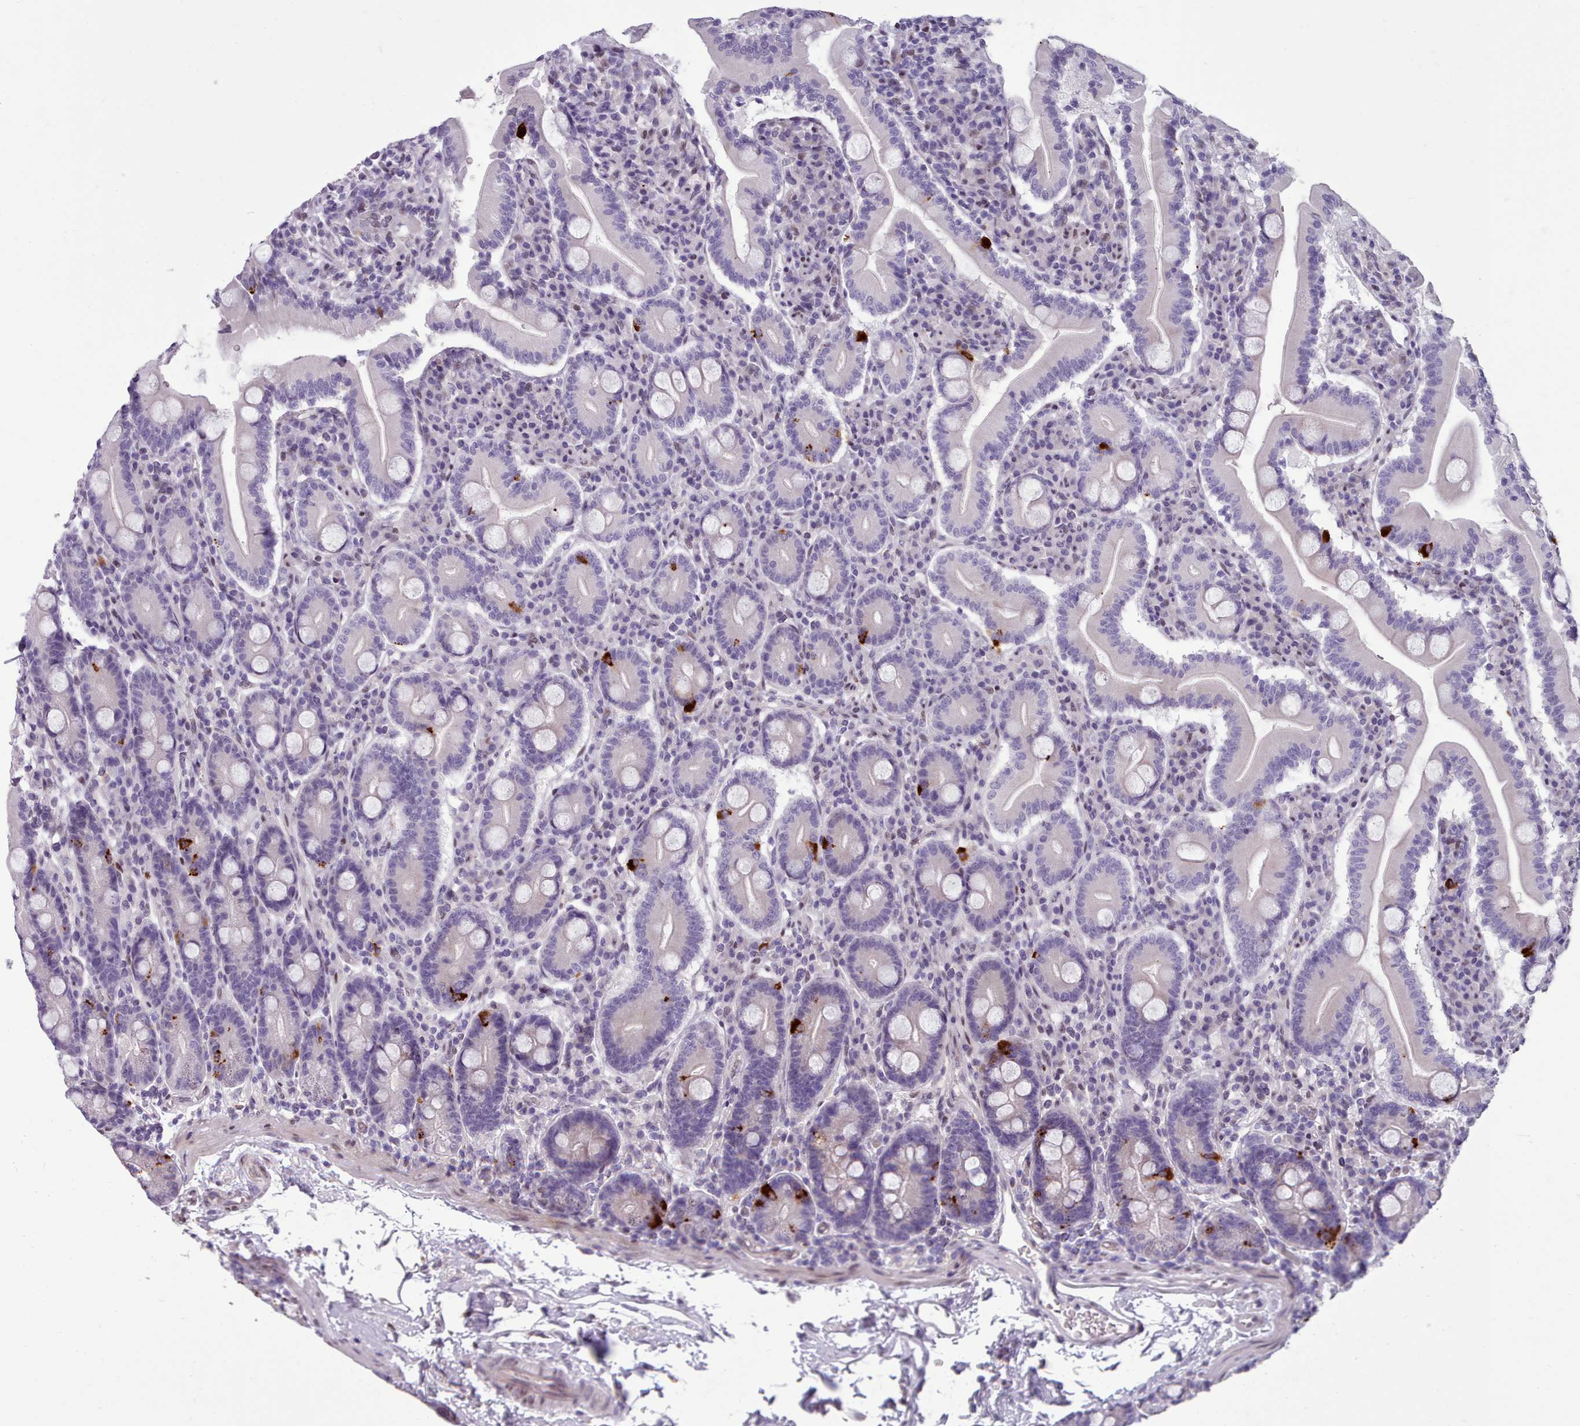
{"staining": {"intensity": "strong", "quantity": "<25%", "location": "cytoplasmic/membranous"}, "tissue": "duodenum", "cell_type": "Glandular cells", "image_type": "normal", "snomed": [{"axis": "morphology", "description": "Normal tissue, NOS"}, {"axis": "topography", "description": "Duodenum"}], "caption": "Immunohistochemical staining of normal duodenum demonstrates medium levels of strong cytoplasmic/membranous expression in approximately <25% of glandular cells.", "gene": "KCNT2", "patient": {"sex": "male", "age": 35}}